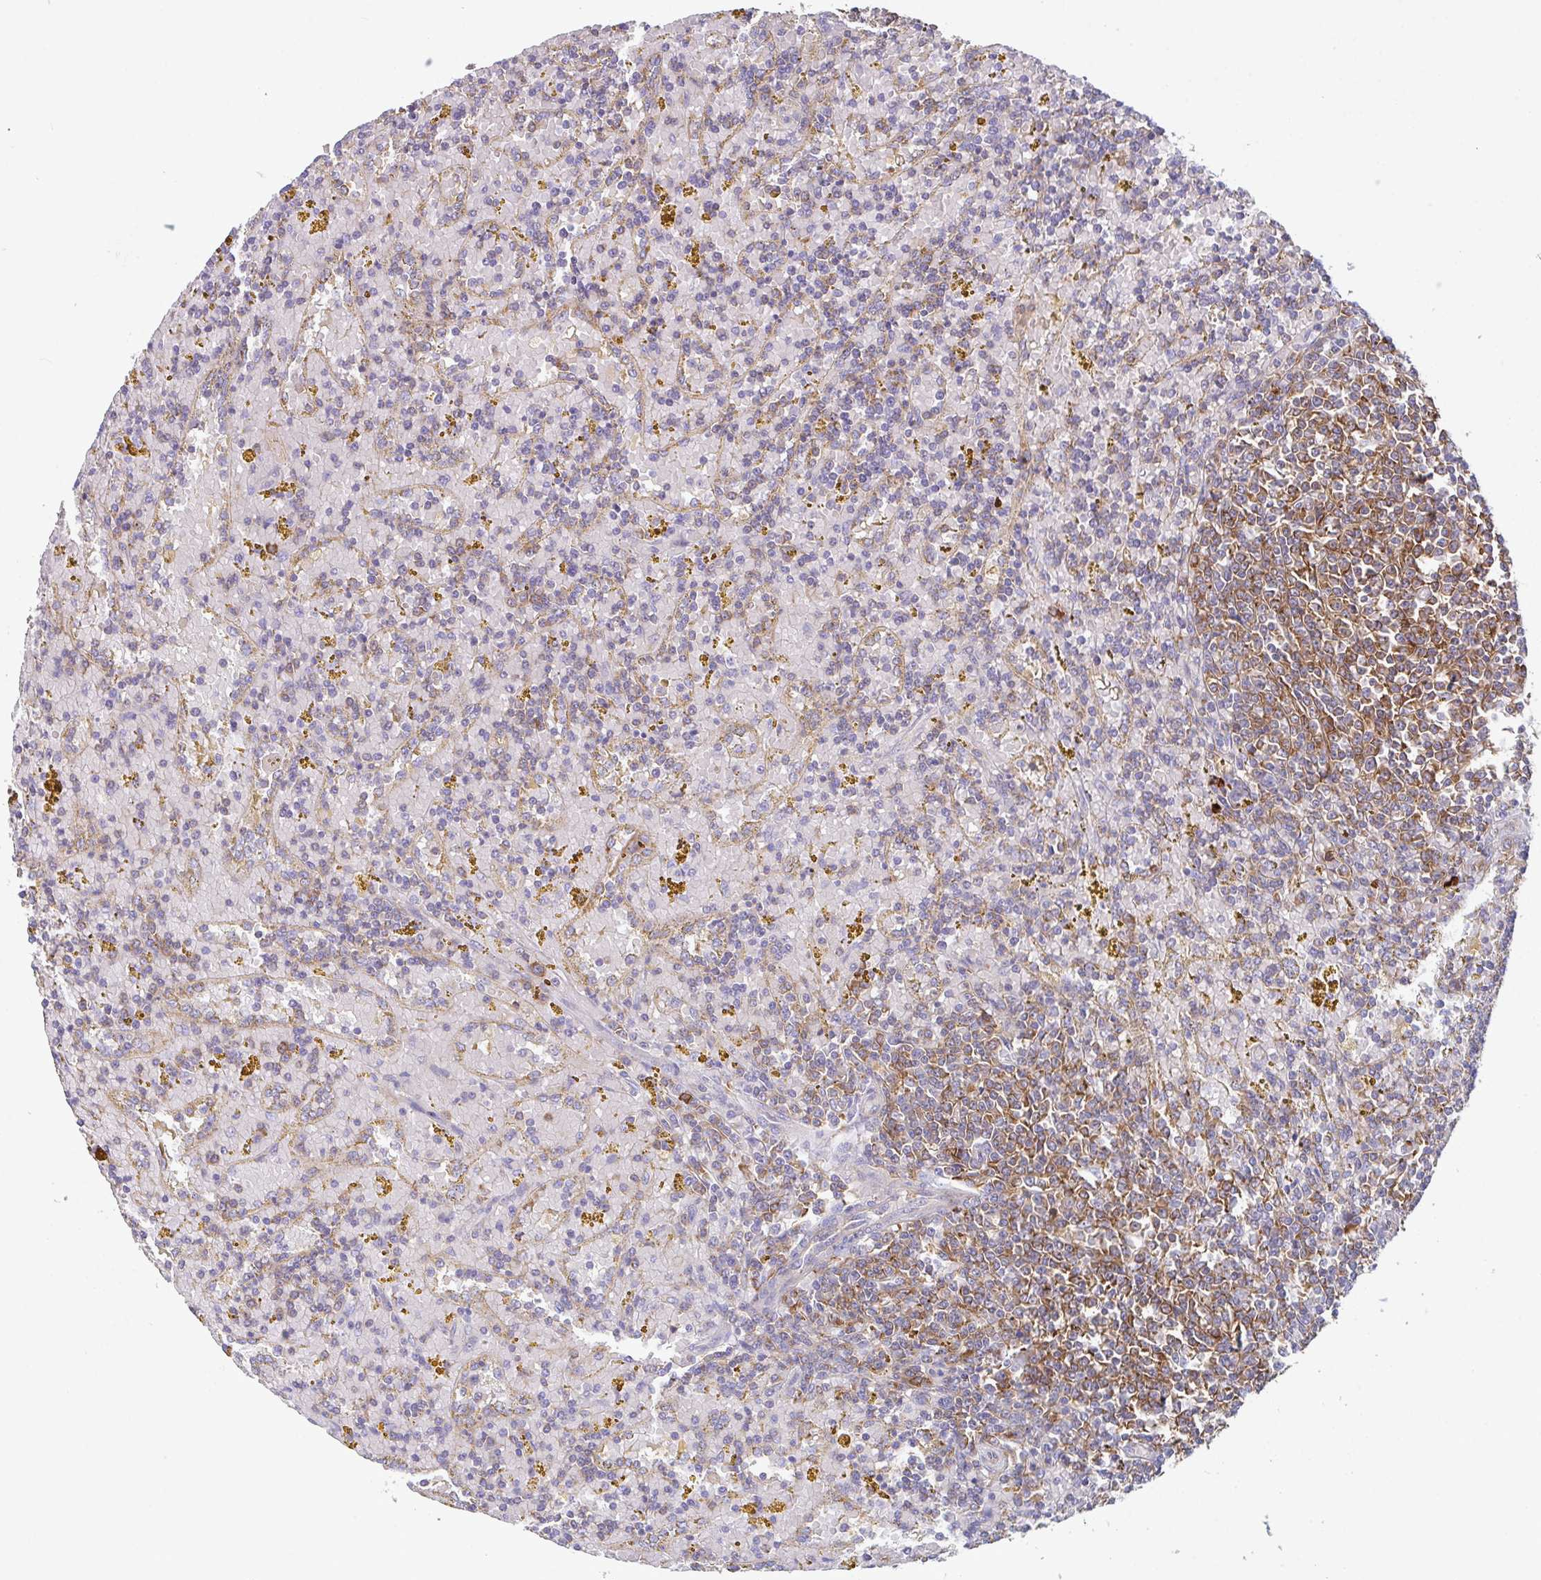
{"staining": {"intensity": "moderate", "quantity": "25%-75%", "location": "cytoplasmic/membranous"}, "tissue": "lymphoma", "cell_type": "Tumor cells", "image_type": "cancer", "snomed": [{"axis": "morphology", "description": "Malignant lymphoma, non-Hodgkin's type, Low grade"}, {"axis": "topography", "description": "Spleen"}, {"axis": "topography", "description": "Lymph node"}], "caption": "Immunohistochemistry staining of malignant lymphoma, non-Hodgkin's type (low-grade), which demonstrates medium levels of moderate cytoplasmic/membranous staining in approximately 25%-75% of tumor cells indicating moderate cytoplasmic/membranous protein positivity. The staining was performed using DAB (brown) for protein detection and nuclei were counterstained in hematoxylin (blue).", "gene": "YARS2", "patient": {"sex": "female", "age": 66}}